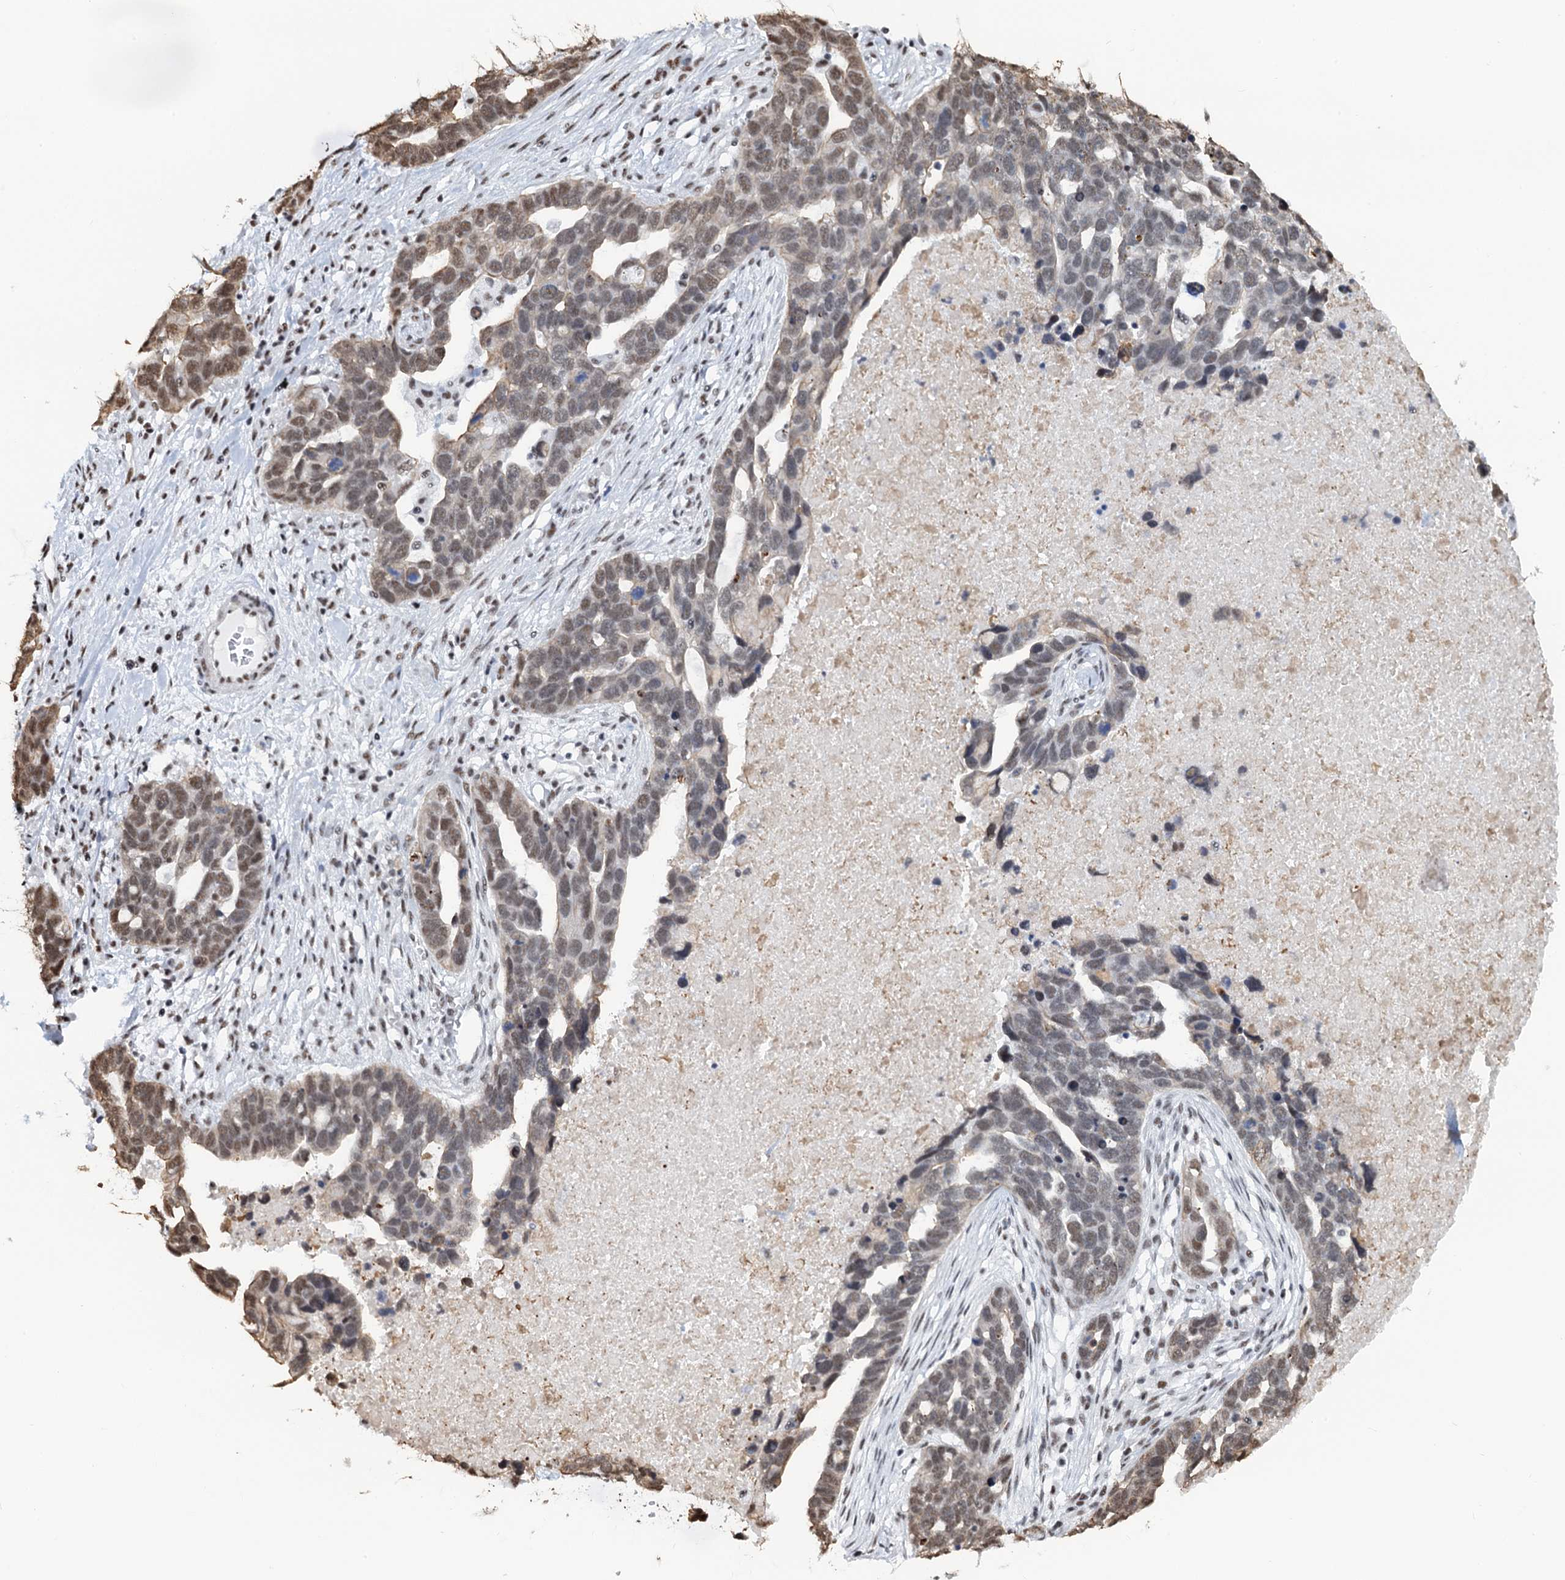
{"staining": {"intensity": "weak", "quantity": "25%-75%", "location": "nuclear"}, "tissue": "ovarian cancer", "cell_type": "Tumor cells", "image_type": "cancer", "snomed": [{"axis": "morphology", "description": "Cystadenocarcinoma, serous, NOS"}, {"axis": "topography", "description": "Ovary"}], "caption": "IHC histopathology image of ovarian serous cystadenocarcinoma stained for a protein (brown), which demonstrates low levels of weak nuclear staining in about 25%-75% of tumor cells.", "gene": "ZNF609", "patient": {"sex": "female", "age": 54}}